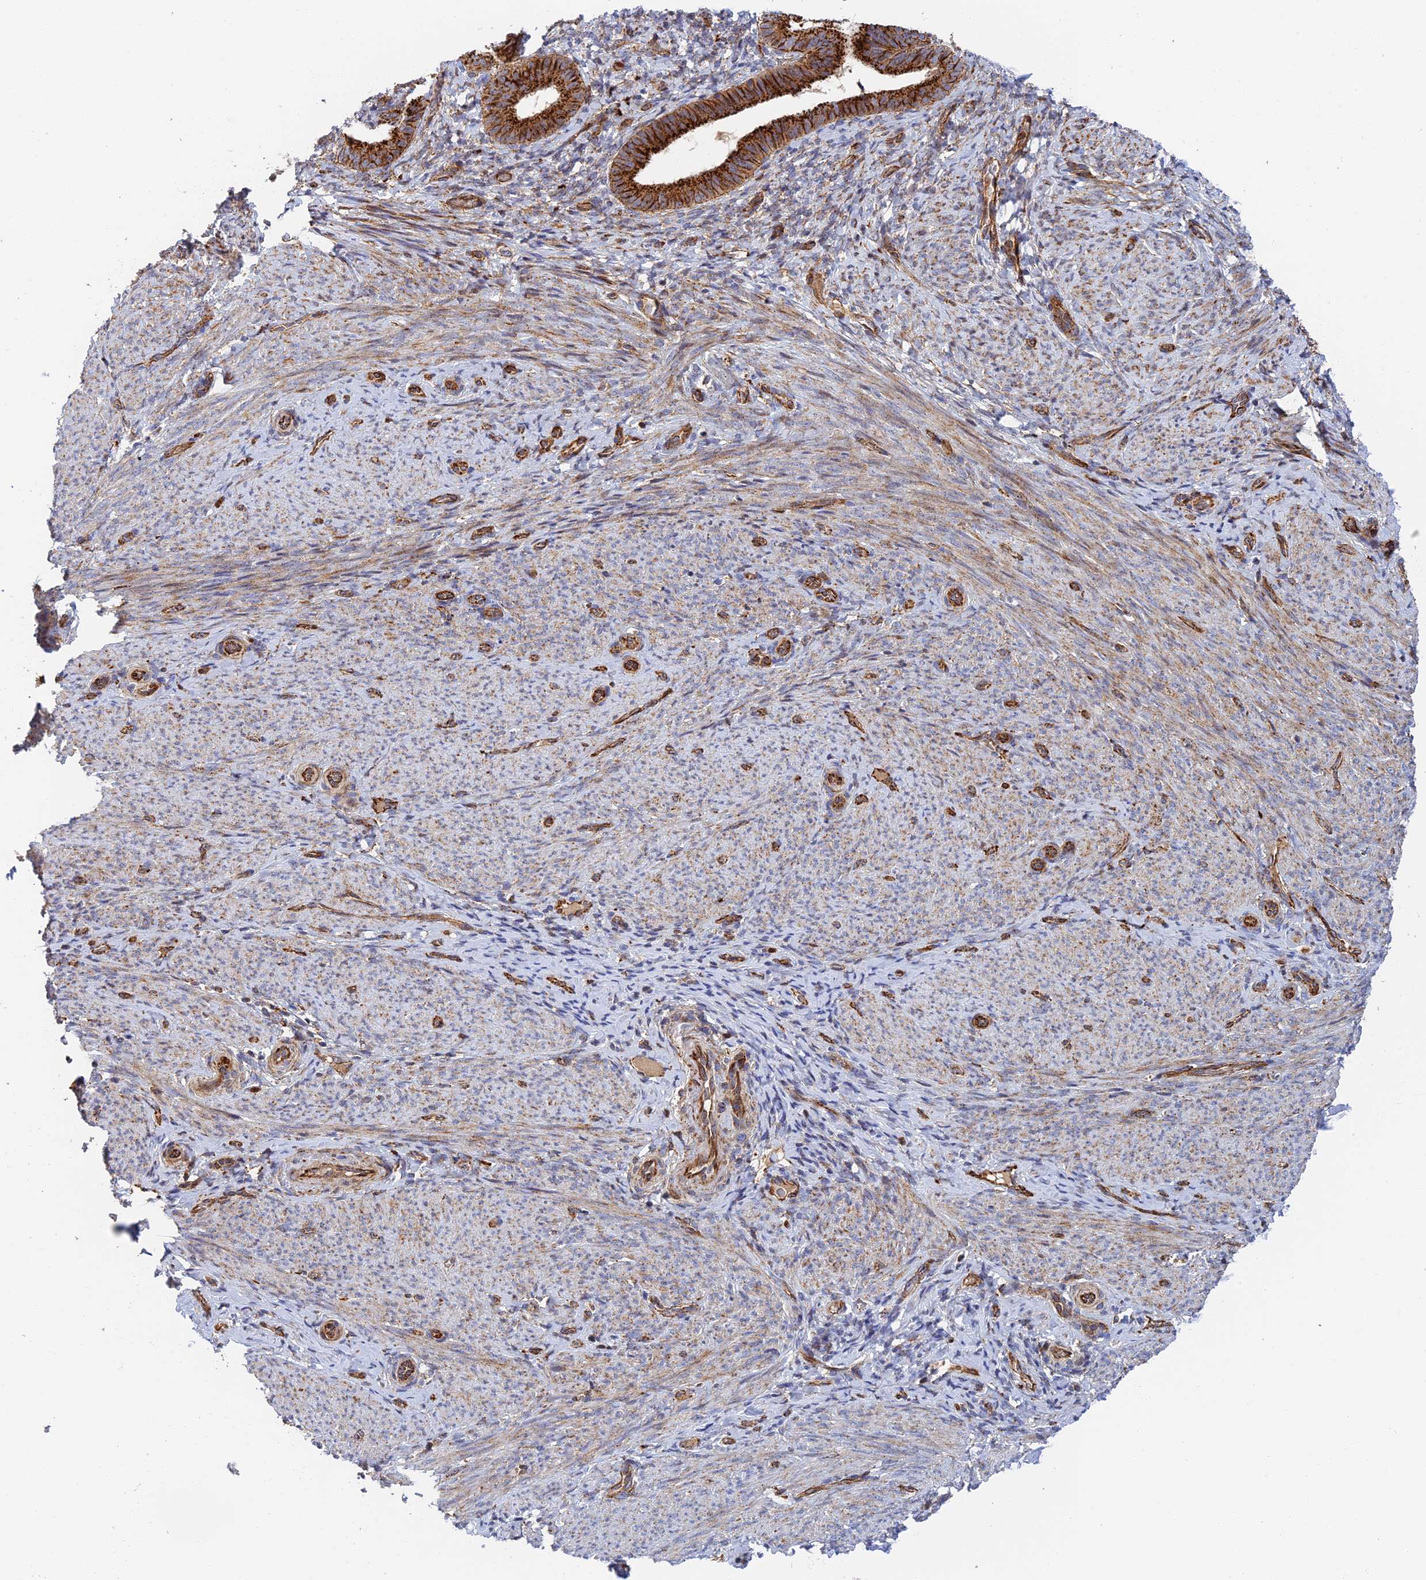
{"staining": {"intensity": "moderate", "quantity": "25%-75%", "location": "cytoplasmic/membranous"}, "tissue": "endometrium", "cell_type": "Cells in endometrial stroma", "image_type": "normal", "snomed": [{"axis": "morphology", "description": "Normal tissue, NOS"}, {"axis": "topography", "description": "Endometrium"}], "caption": "Endometrium was stained to show a protein in brown. There is medium levels of moderate cytoplasmic/membranous staining in approximately 25%-75% of cells in endometrial stroma. (brown staining indicates protein expression, while blue staining denotes nuclei).", "gene": "PPP2R3C", "patient": {"sex": "female", "age": 65}}